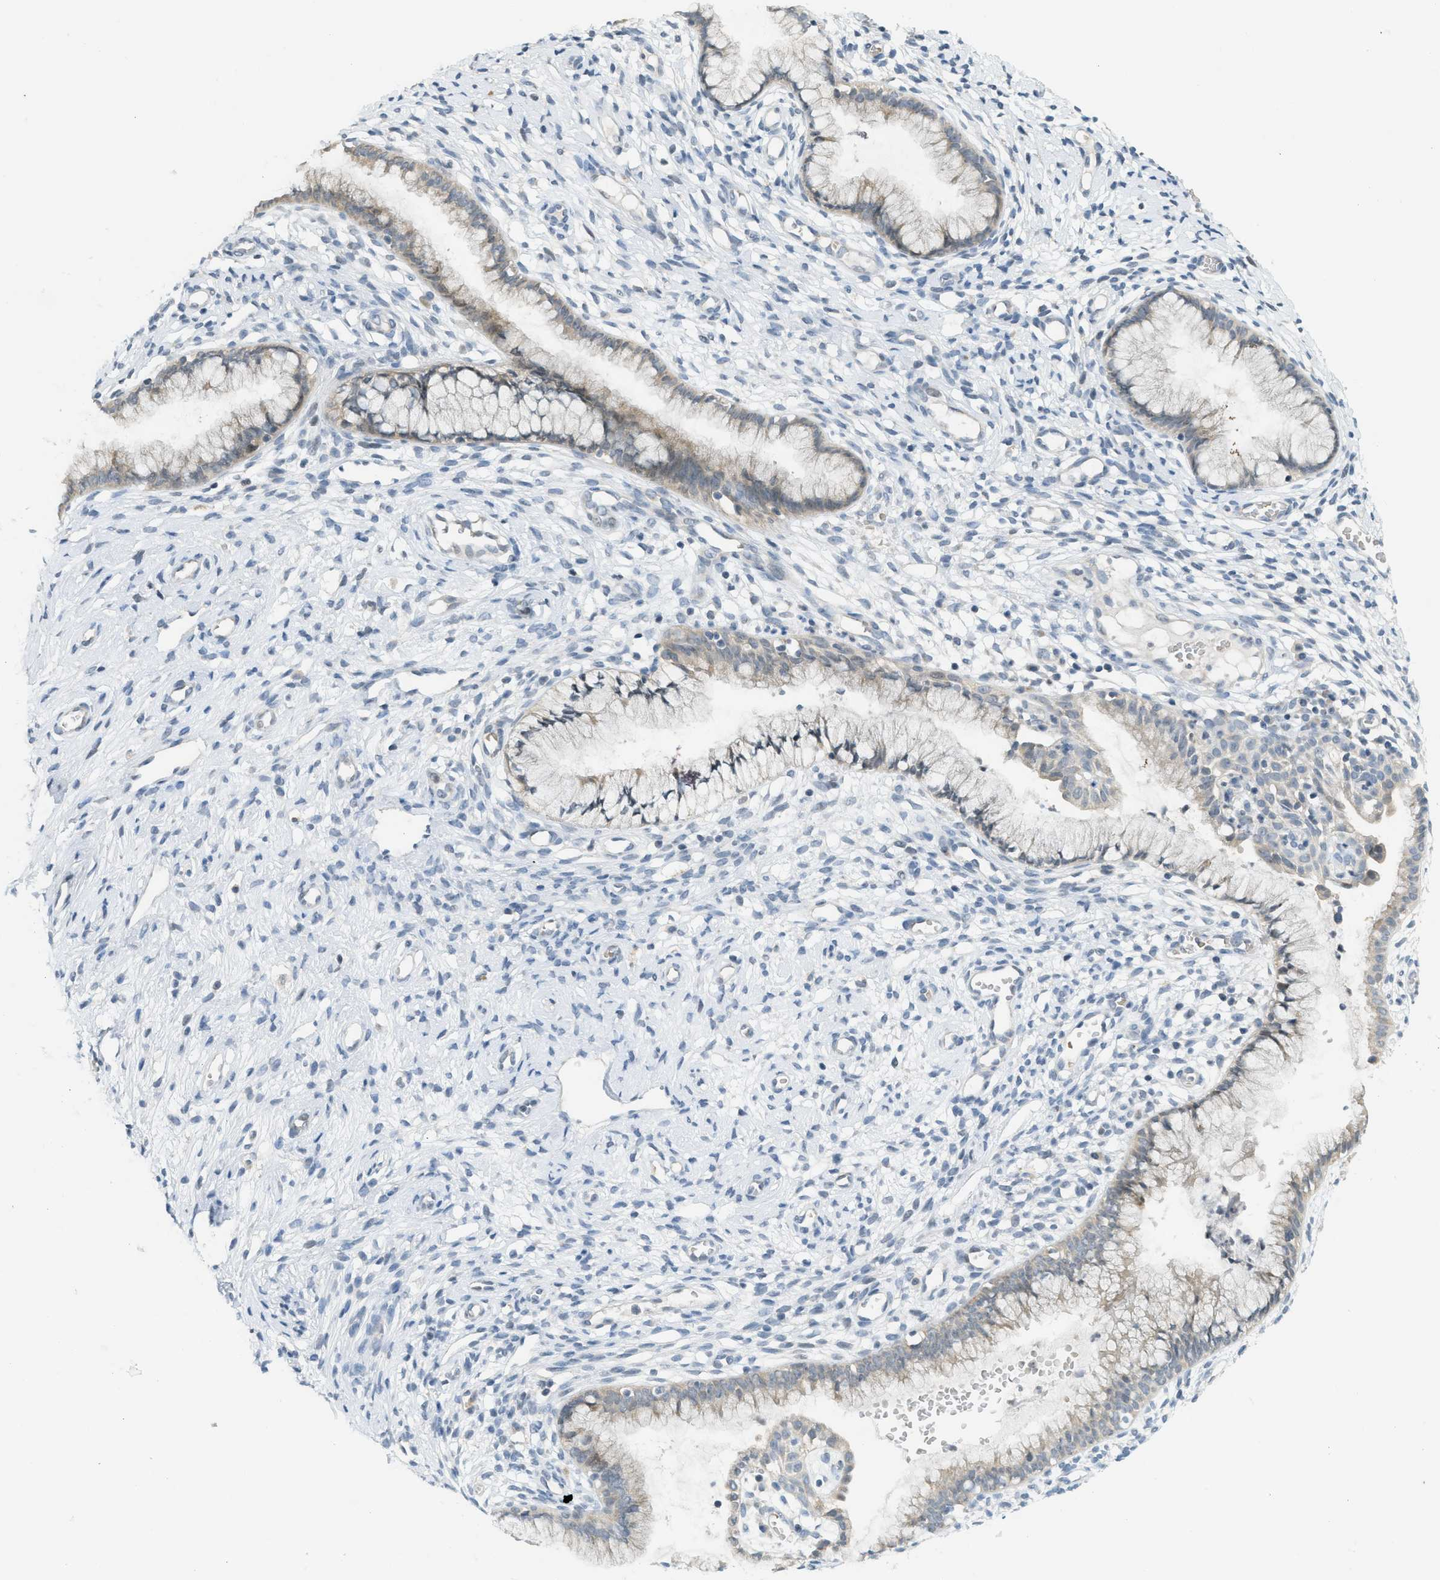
{"staining": {"intensity": "weak", "quantity": "<25%", "location": "cytoplasmic/membranous"}, "tissue": "cervix", "cell_type": "Glandular cells", "image_type": "normal", "snomed": [{"axis": "morphology", "description": "Normal tissue, NOS"}, {"axis": "topography", "description": "Cervix"}], "caption": "Immunohistochemistry of unremarkable cervix exhibits no positivity in glandular cells. (Brightfield microscopy of DAB (3,3'-diaminobenzidine) immunohistochemistry (IHC) at high magnification).", "gene": "TXNDC2", "patient": {"sex": "female", "age": 65}}